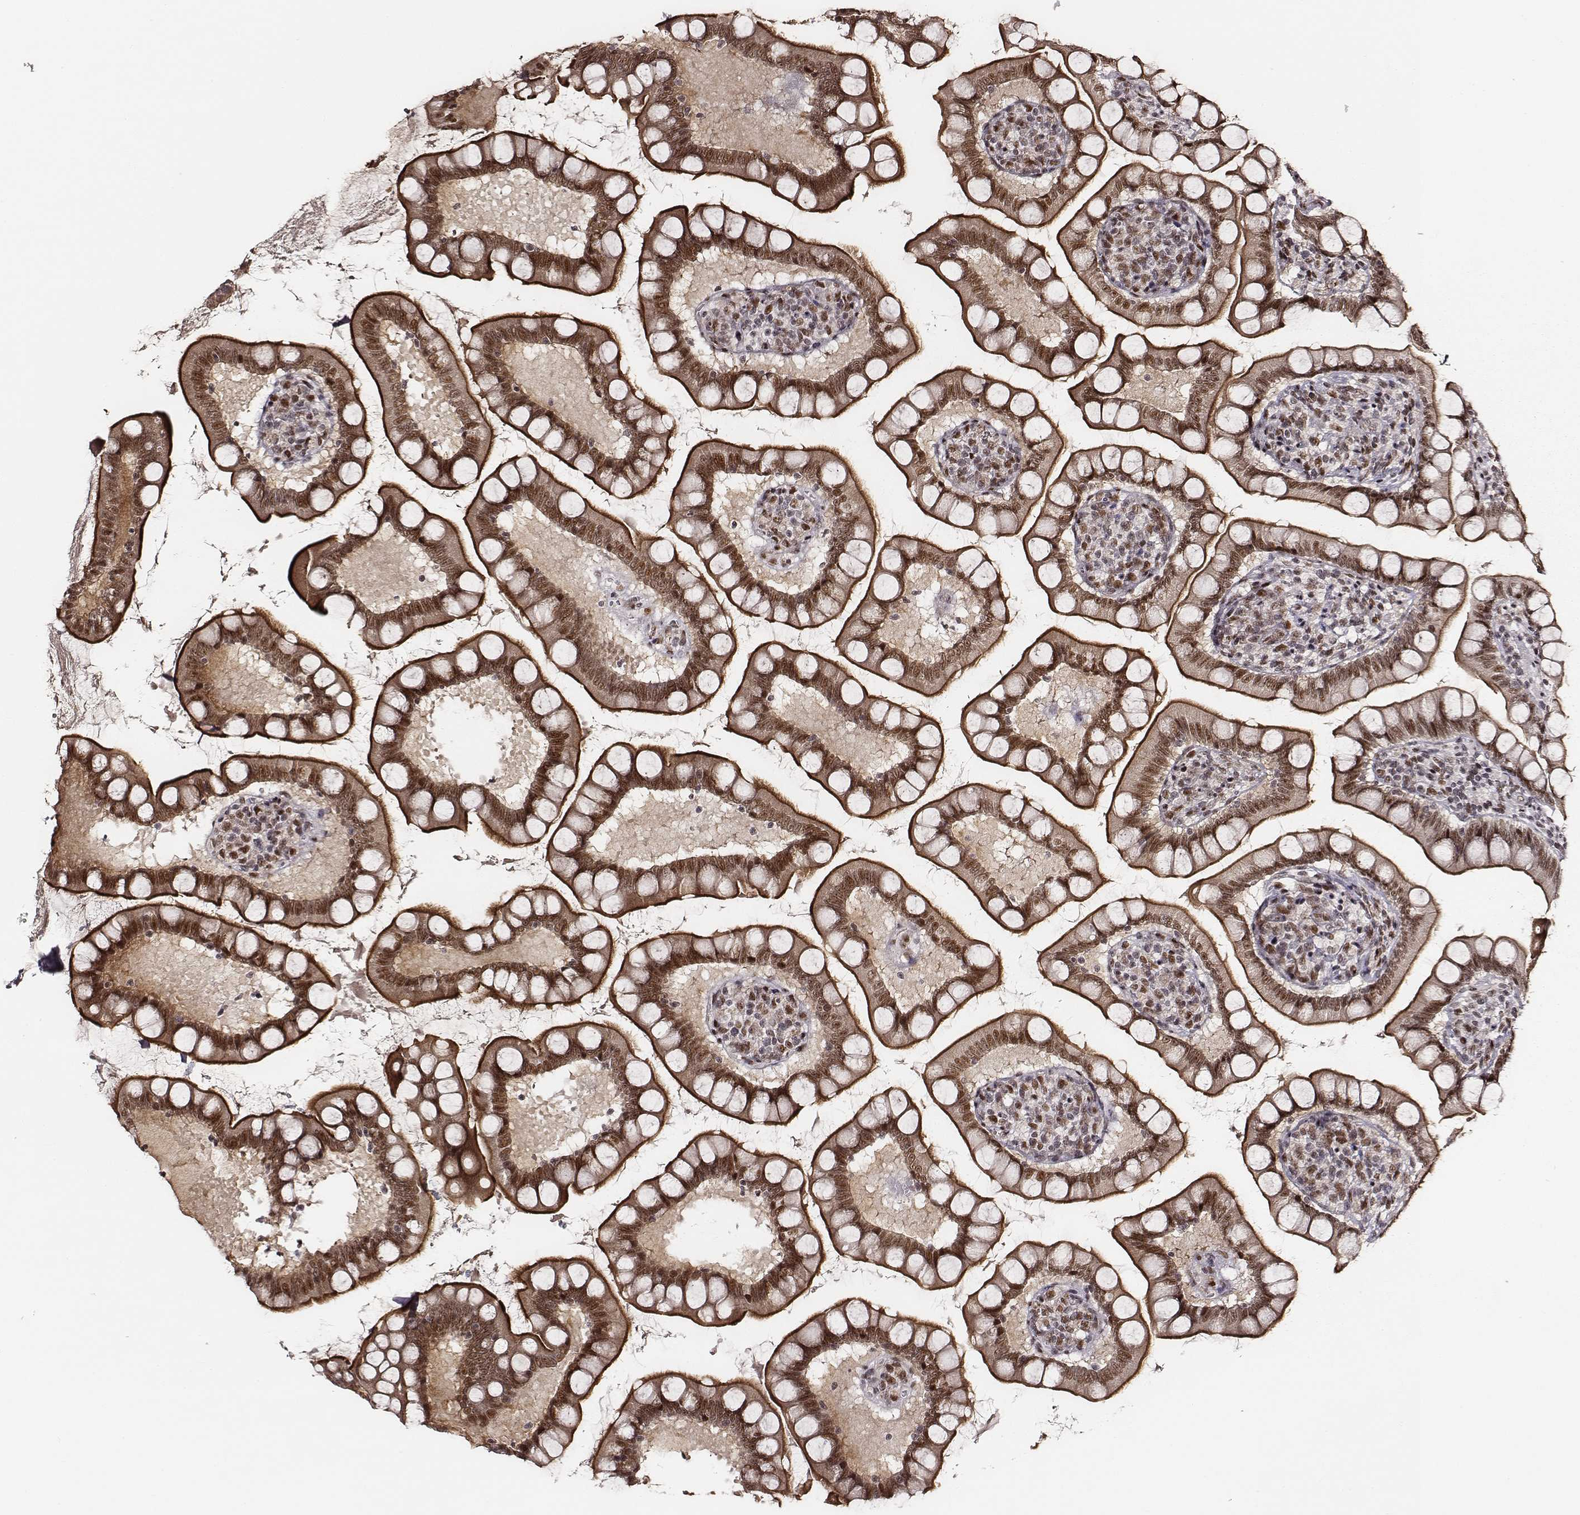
{"staining": {"intensity": "strong", "quantity": ">75%", "location": "nuclear"}, "tissue": "small intestine", "cell_type": "Glandular cells", "image_type": "normal", "snomed": [{"axis": "morphology", "description": "Normal tissue, NOS"}, {"axis": "topography", "description": "Small intestine"}], "caption": "DAB (3,3'-diaminobenzidine) immunohistochemical staining of unremarkable human small intestine reveals strong nuclear protein staining in approximately >75% of glandular cells.", "gene": "PPARA", "patient": {"sex": "female", "age": 56}}